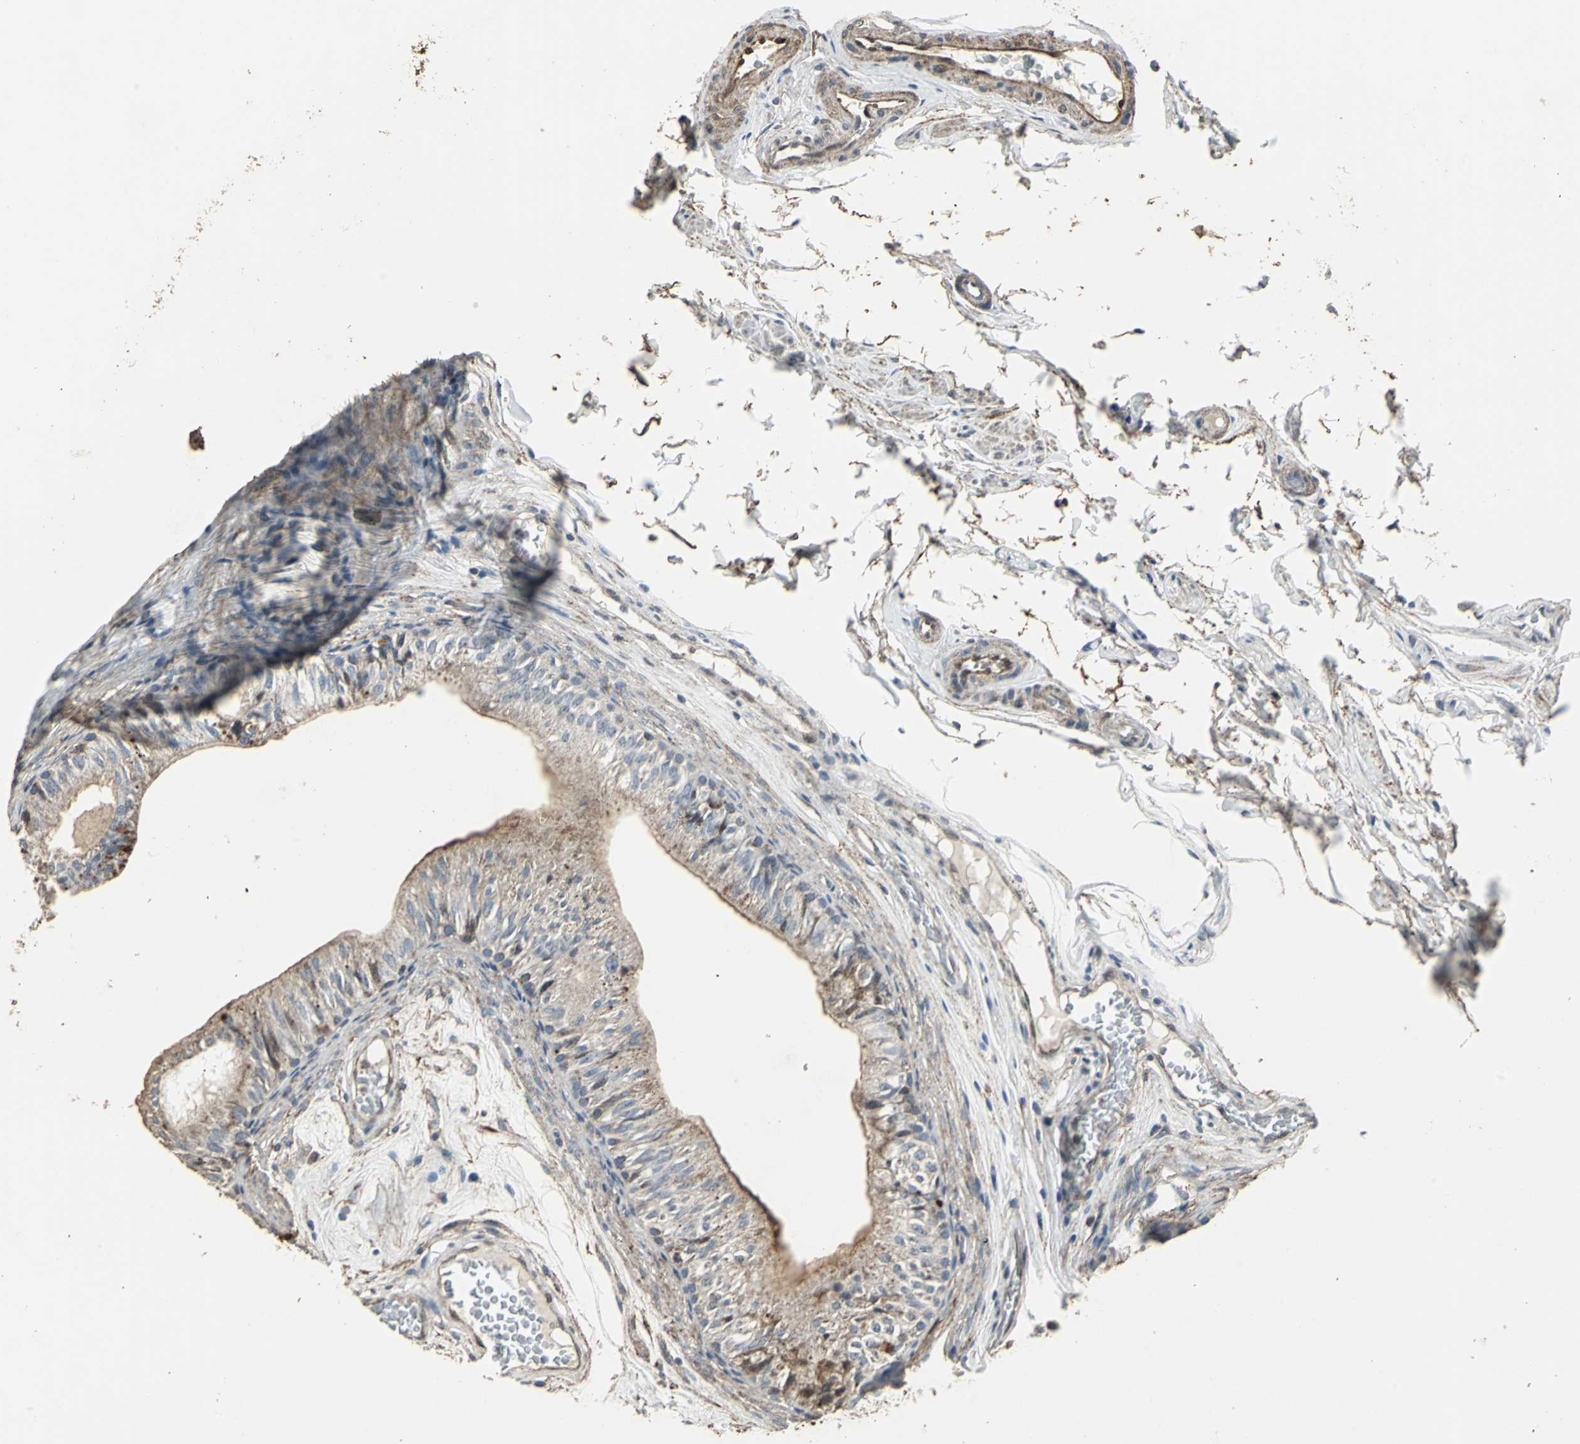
{"staining": {"intensity": "weak", "quantity": "25%-75%", "location": "cytoplasmic/membranous"}, "tissue": "epididymis", "cell_type": "Glandular cells", "image_type": "normal", "snomed": [{"axis": "morphology", "description": "Normal tissue, NOS"}, {"axis": "topography", "description": "Testis"}, {"axis": "topography", "description": "Epididymis"}], "caption": "Epididymis stained for a protein (brown) displays weak cytoplasmic/membranous positive expression in approximately 25%-75% of glandular cells.", "gene": "DNAJB4", "patient": {"sex": "male", "age": 36}}